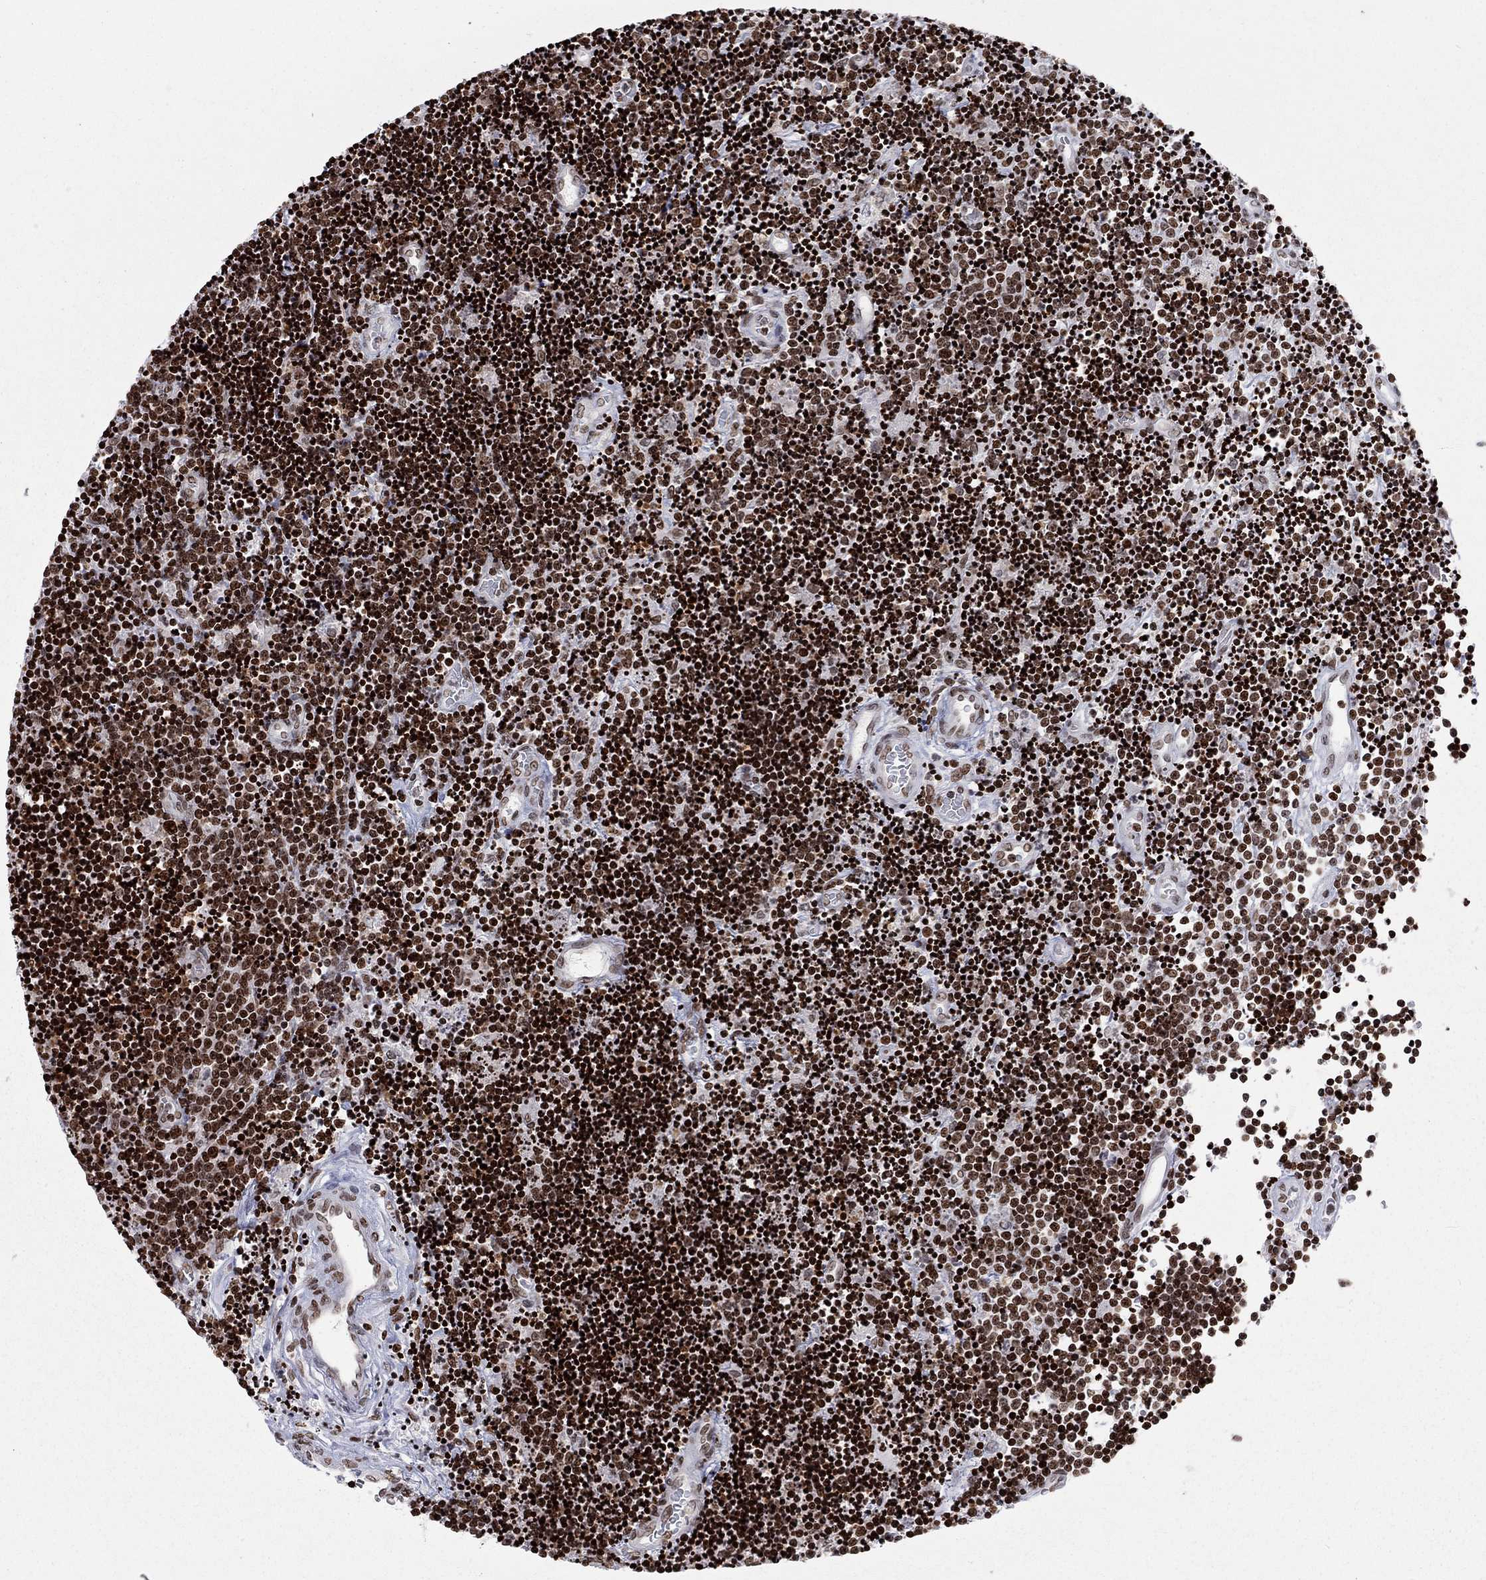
{"staining": {"intensity": "strong", "quantity": ">75%", "location": "nuclear"}, "tissue": "lymphoma", "cell_type": "Tumor cells", "image_type": "cancer", "snomed": [{"axis": "morphology", "description": "Malignant lymphoma, non-Hodgkin's type, Low grade"}, {"axis": "topography", "description": "Brain"}], "caption": "This is an image of immunohistochemistry (IHC) staining of low-grade malignant lymphoma, non-Hodgkin's type, which shows strong expression in the nuclear of tumor cells.", "gene": "H2AX", "patient": {"sex": "female", "age": 66}}